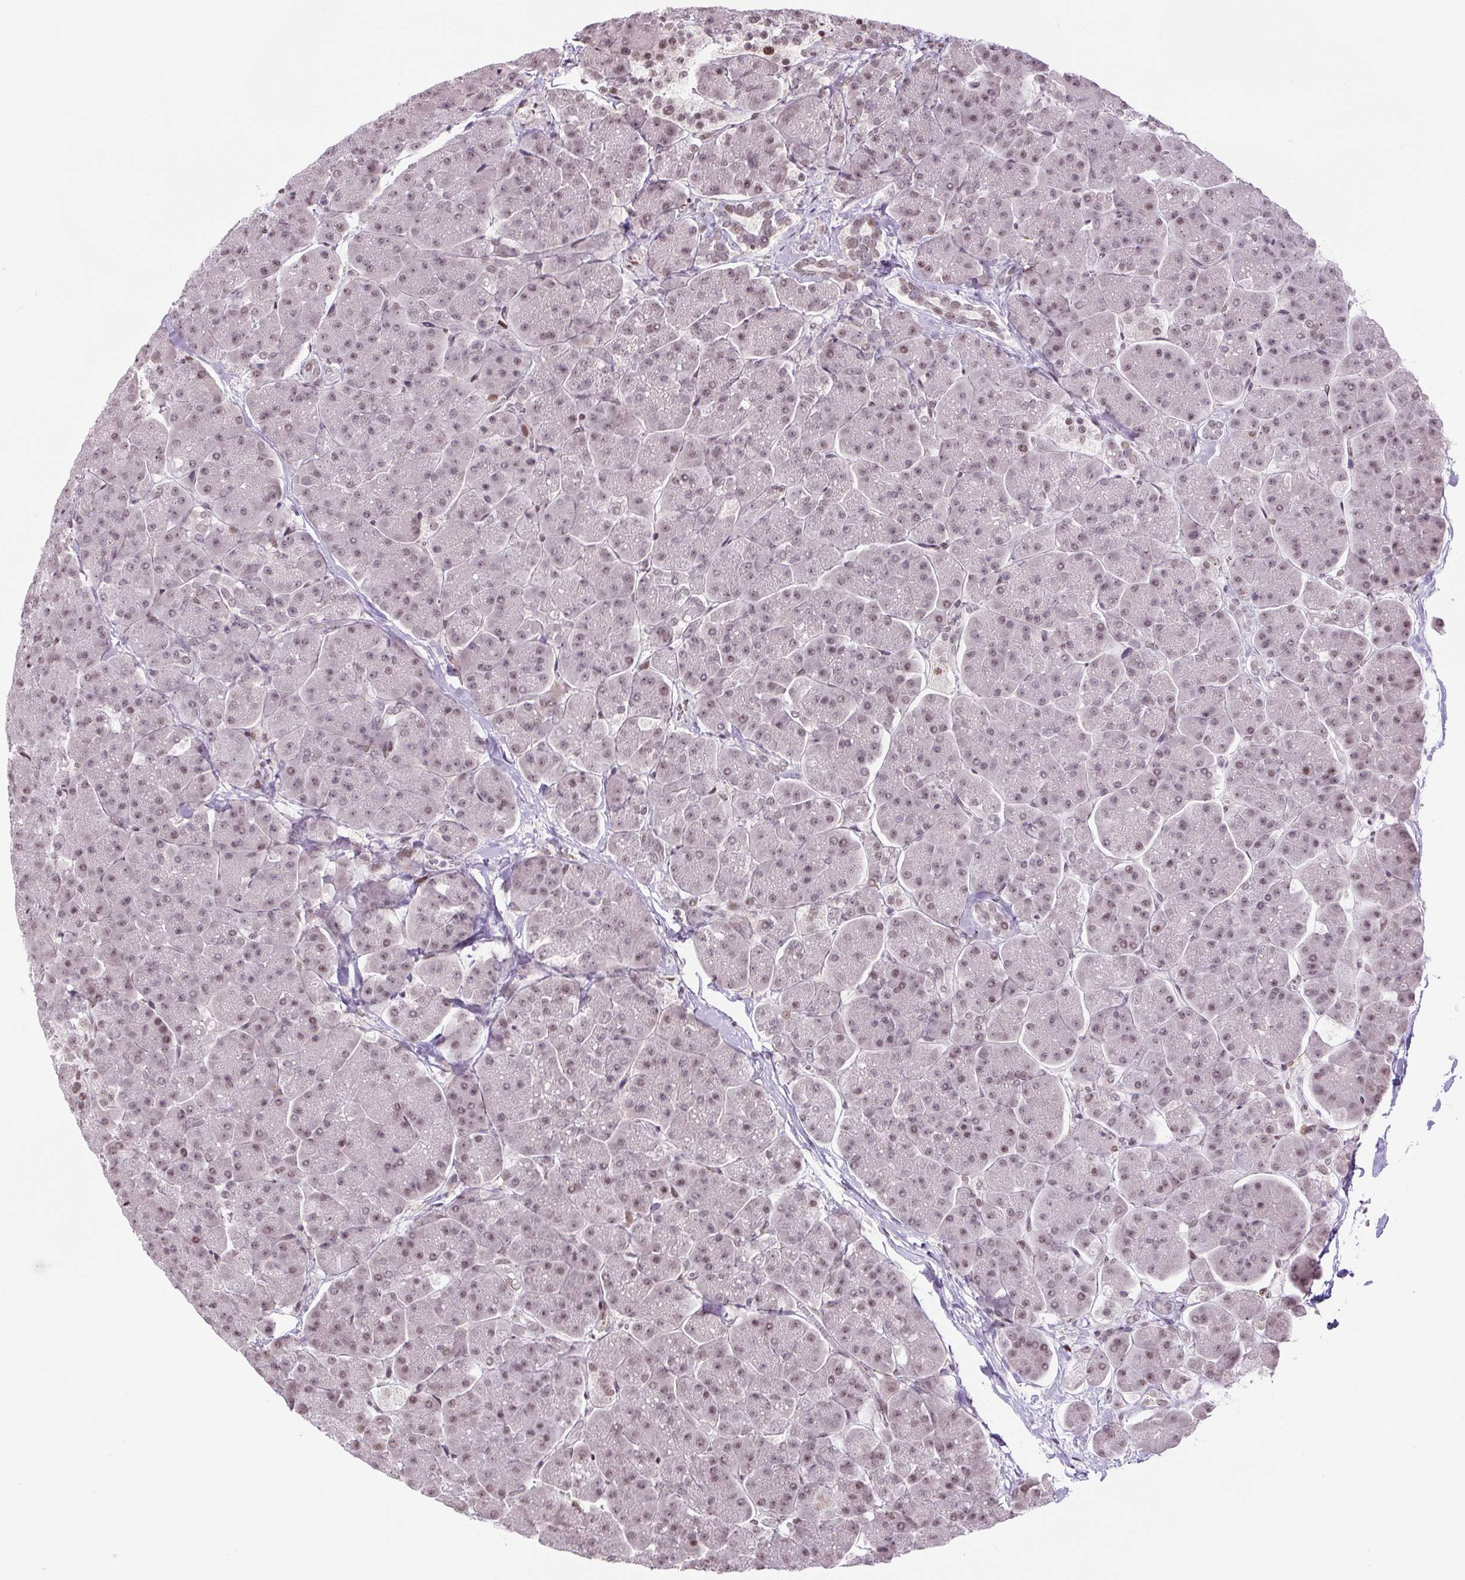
{"staining": {"intensity": "weak", "quantity": "25%-75%", "location": "nuclear"}, "tissue": "pancreas", "cell_type": "Exocrine glandular cells", "image_type": "normal", "snomed": [{"axis": "morphology", "description": "Normal tissue, NOS"}, {"axis": "topography", "description": "Pancreas"}, {"axis": "topography", "description": "Peripheral nerve tissue"}], "caption": "Pancreas stained with DAB IHC exhibits low levels of weak nuclear positivity in about 25%-75% of exocrine glandular cells. (Stains: DAB (3,3'-diaminobenzidine) in brown, nuclei in blue, Microscopy: brightfield microscopy at high magnification).", "gene": "TCFL5", "patient": {"sex": "male", "age": 54}}